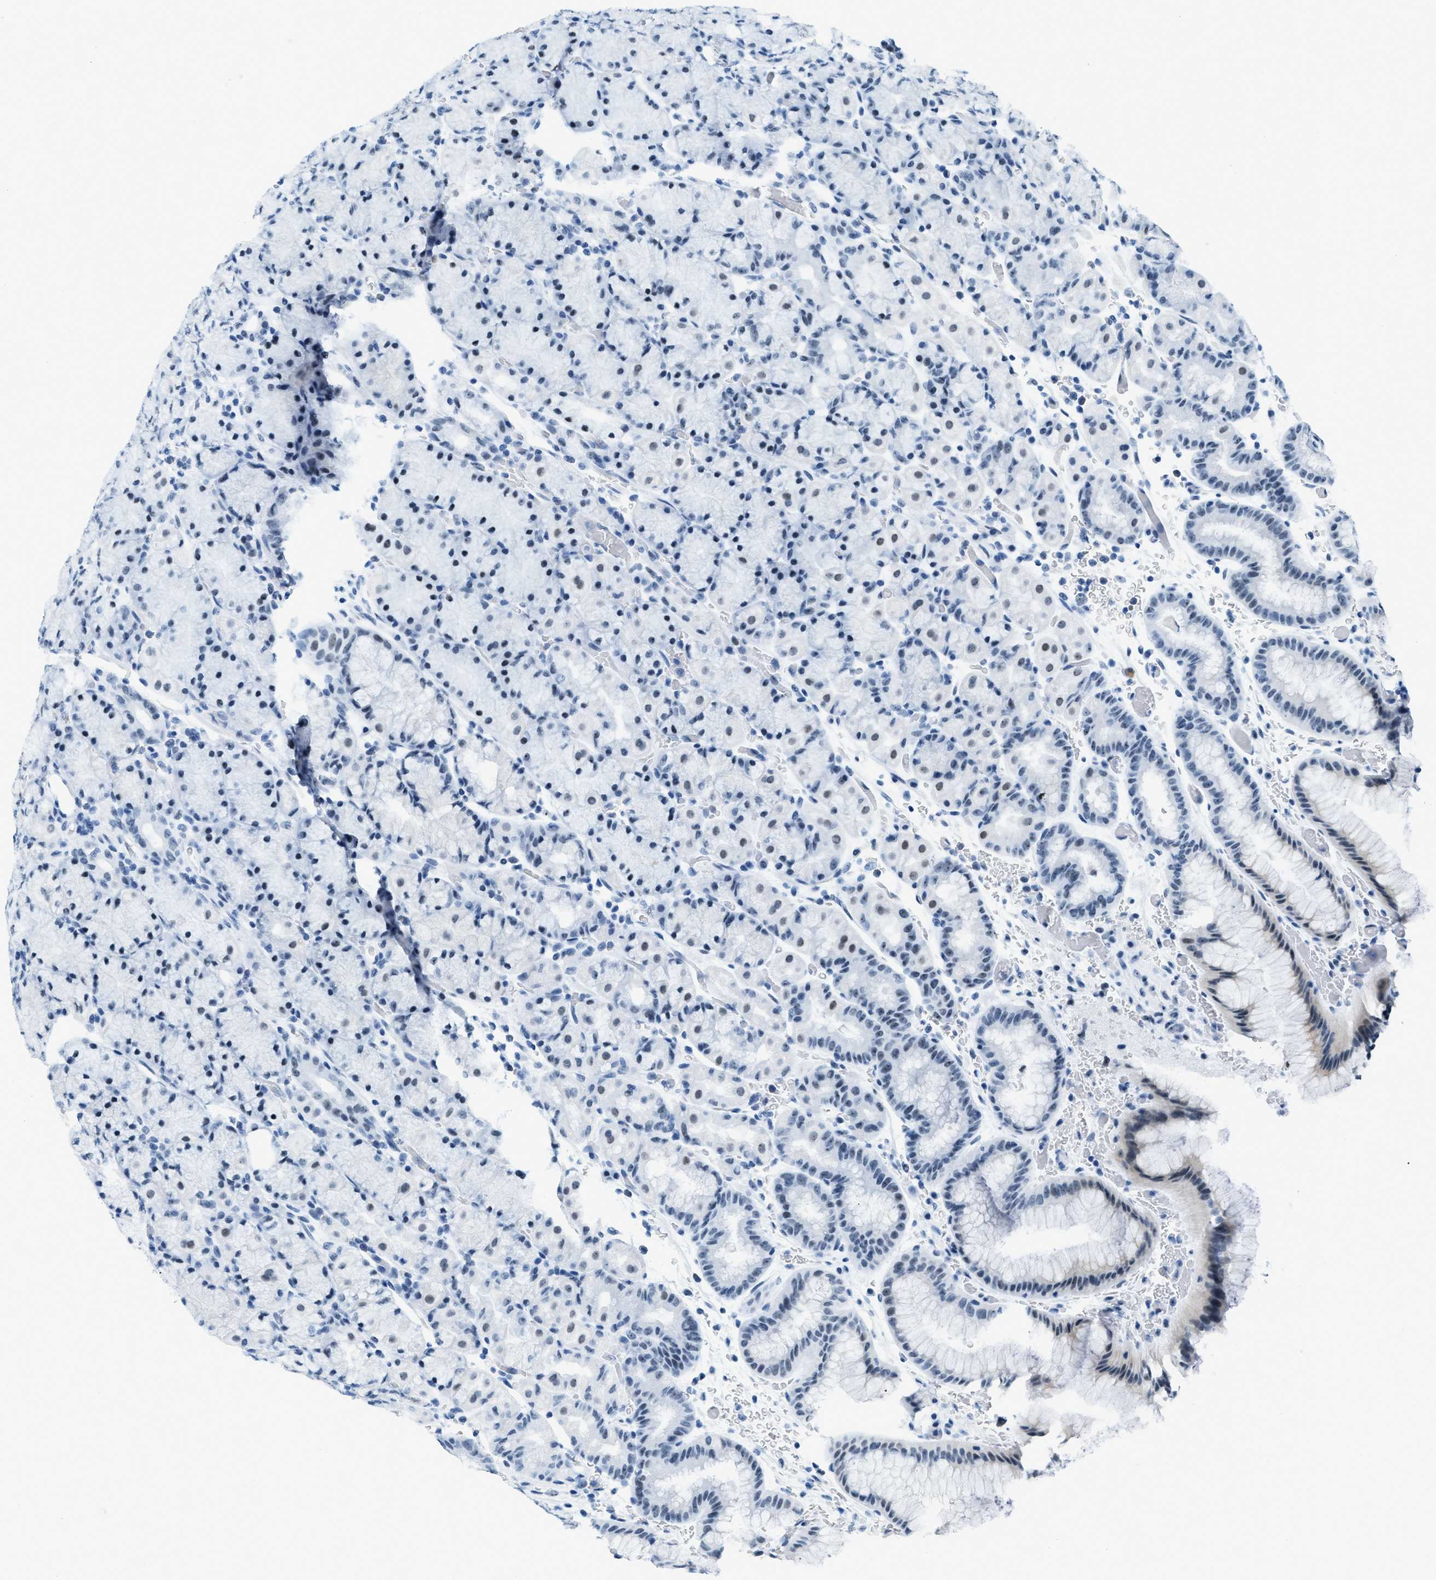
{"staining": {"intensity": "moderate", "quantity": "<25%", "location": "nuclear"}, "tissue": "stomach", "cell_type": "Glandular cells", "image_type": "normal", "snomed": [{"axis": "morphology", "description": "Normal tissue, NOS"}, {"axis": "morphology", "description": "Carcinoid, malignant, NOS"}, {"axis": "topography", "description": "Stomach, upper"}], "caption": "Stomach stained with a brown dye exhibits moderate nuclear positive staining in approximately <25% of glandular cells.", "gene": "PLA2G2A", "patient": {"sex": "male", "age": 39}}